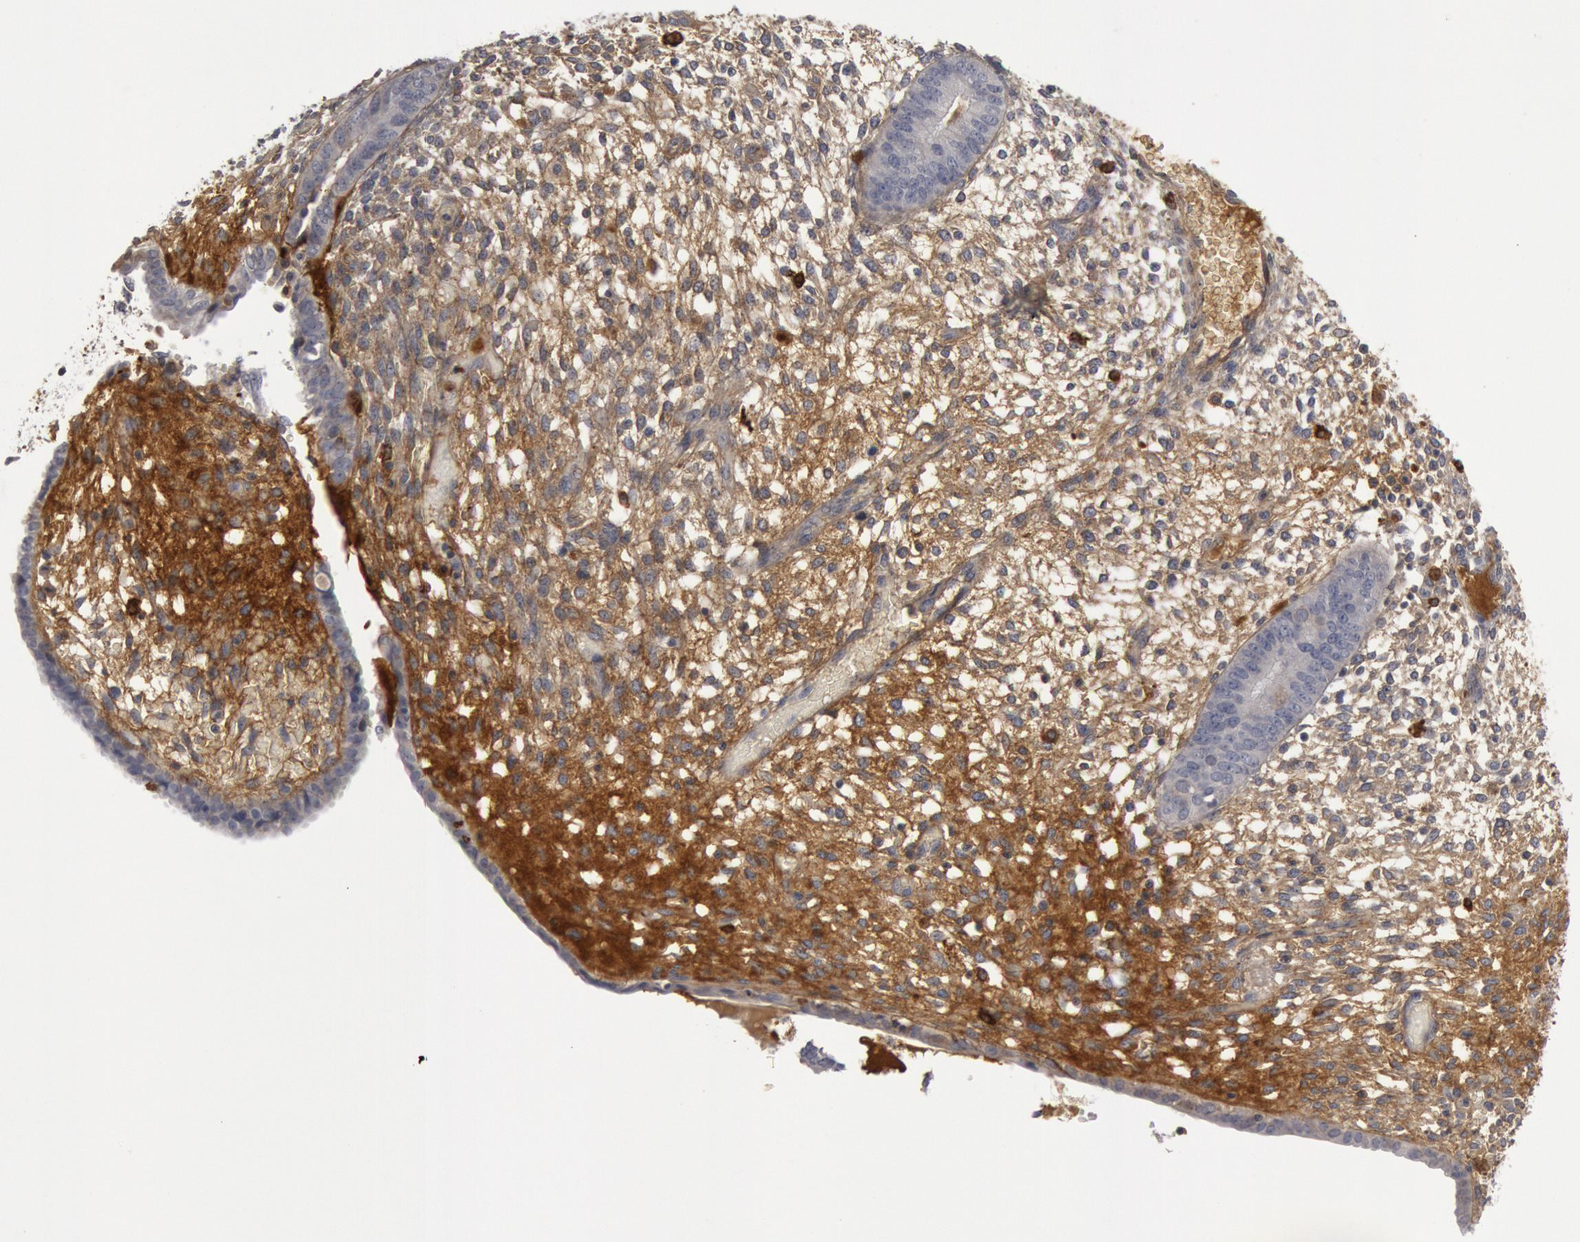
{"staining": {"intensity": "moderate", "quantity": "25%-75%", "location": "cytoplasmic/membranous"}, "tissue": "endometrium", "cell_type": "Cells in endometrial stroma", "image_type": "normal", "snomed": [{"axis": "morphology", "description": "Normal tissue, NOS"}, {"axis": "topography", "description": "Endometrium"}], "caption": "A histopathology image showing moderate cytoplasmic/membranous positivity in approximately 25%-75% of cells in endometrial stroma in normal endometrium, as visualized by brown immunohistochemical staining.", "gene": "C1QC", "patient": {"sex": "female", "age": 42}}